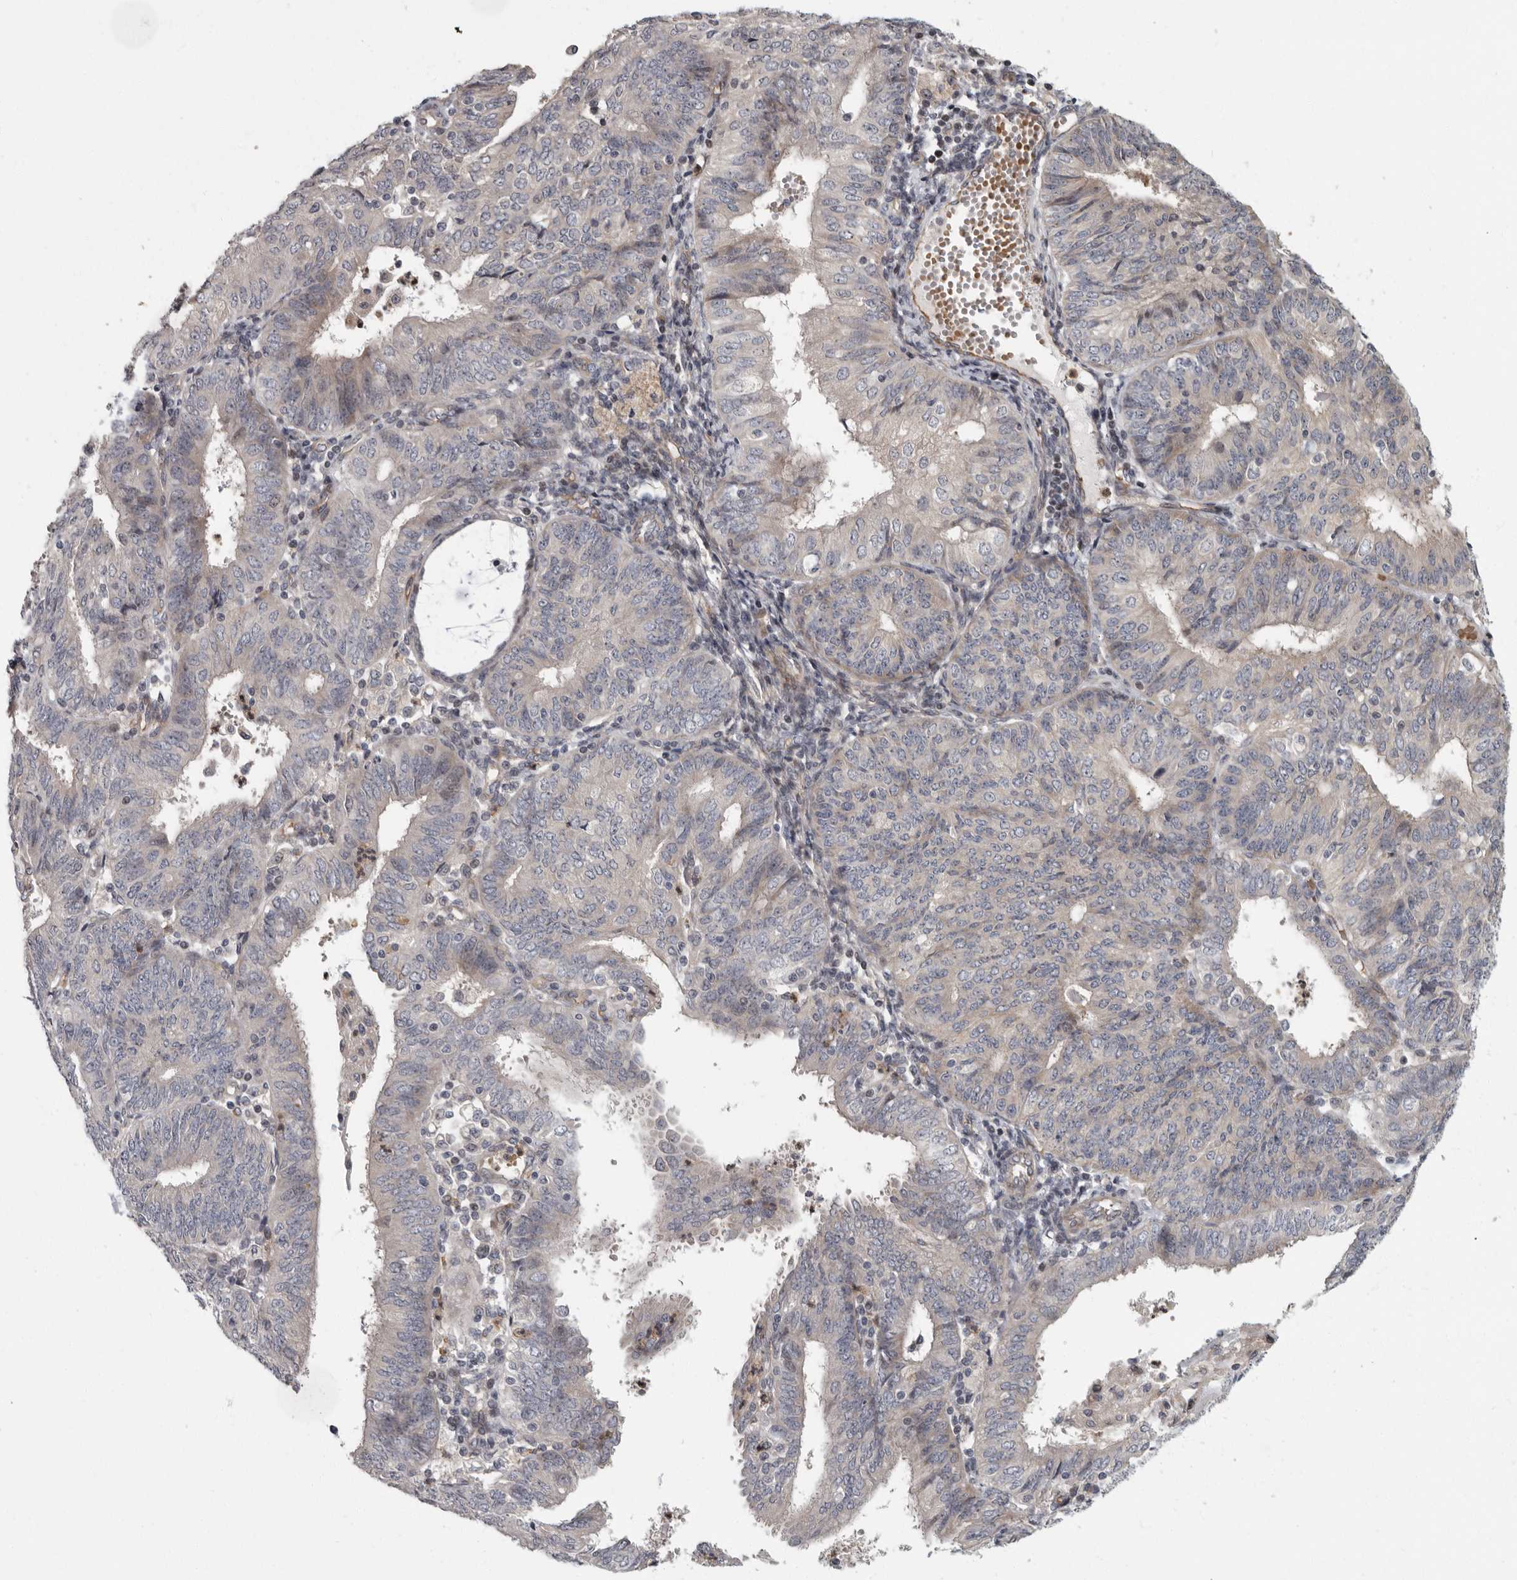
{"staining": {"intensity": "negative", "quantity": "none", "location": "none"}, "tissue": "endometrial cancer", "cell_type": "Tumor cells", "image_type": "cancer", "snomed": [{"axis": "morphology", "description": "Adenocarcinoma, NOS"}, {"axis": "topography", "description": "Endometrium"}], "caption": "Immunohistochemistry histopathology image of human adenocarcinoma (endometrial) stained for a protein (brown), which shows no expression in tumor cells.", "gene": "PDCD11", "patient": {"sex": "female", "age": 58}}